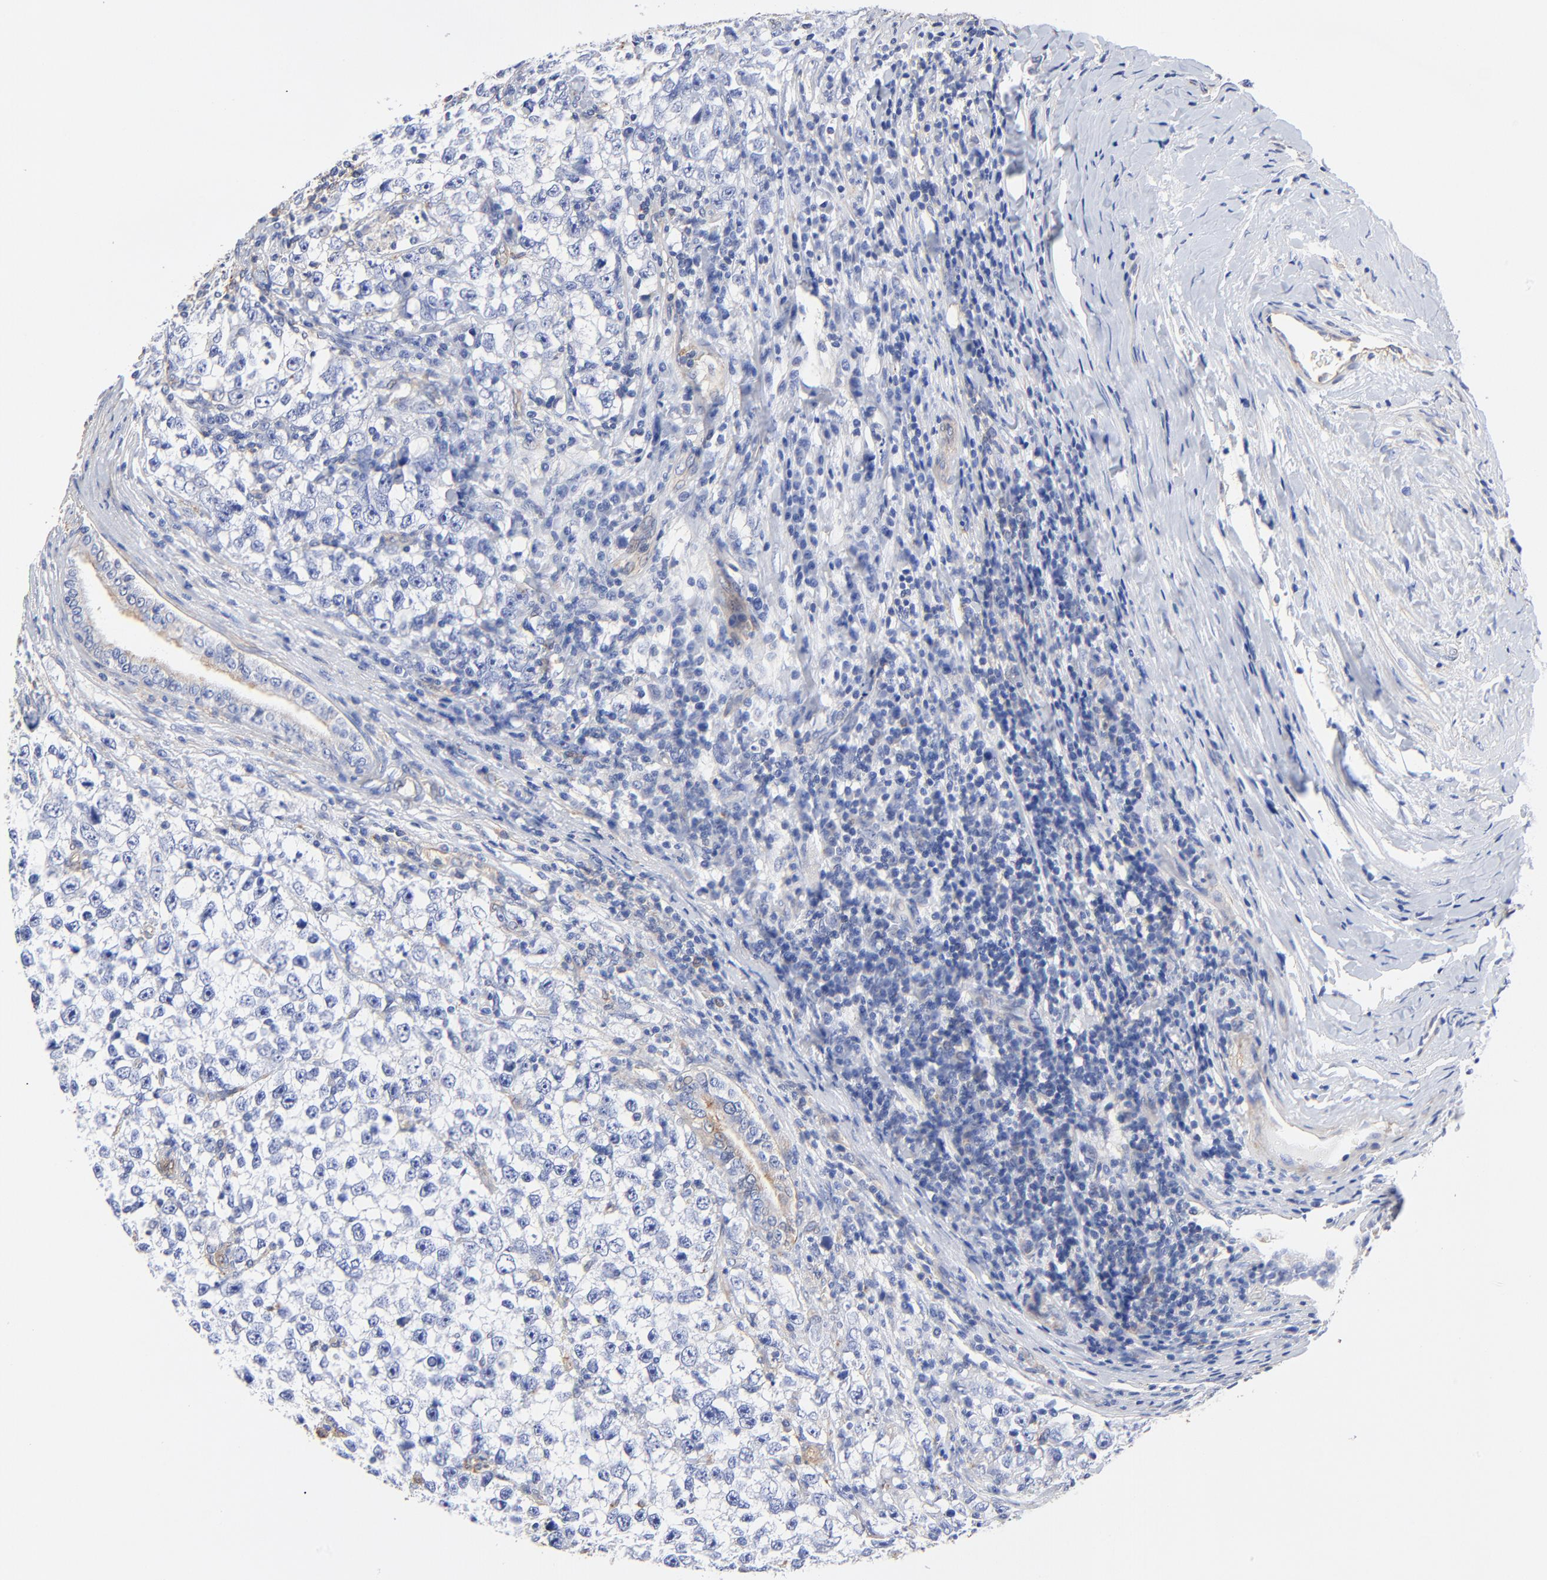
{"staining": {"intensity": "negative", "quantity": "none", "location": "none"}, "tissue": "testis cancer", "cell_type": "Tumor cells", "image_type": "cancer", "snomed": [{"axis": "morphology", "description": "Seminoma, NOS"}, {"axis": "morphology", "description": "Carcinoma, Embryonal, NOS"}, {"axis": "topography", "description": "Testis"}], "caption": "Tumor cells are negative for protein expression in human testis embryonal carcinoma.", "gene": "TAGLN2", "patient": {"sex": "male", "age": 30}}